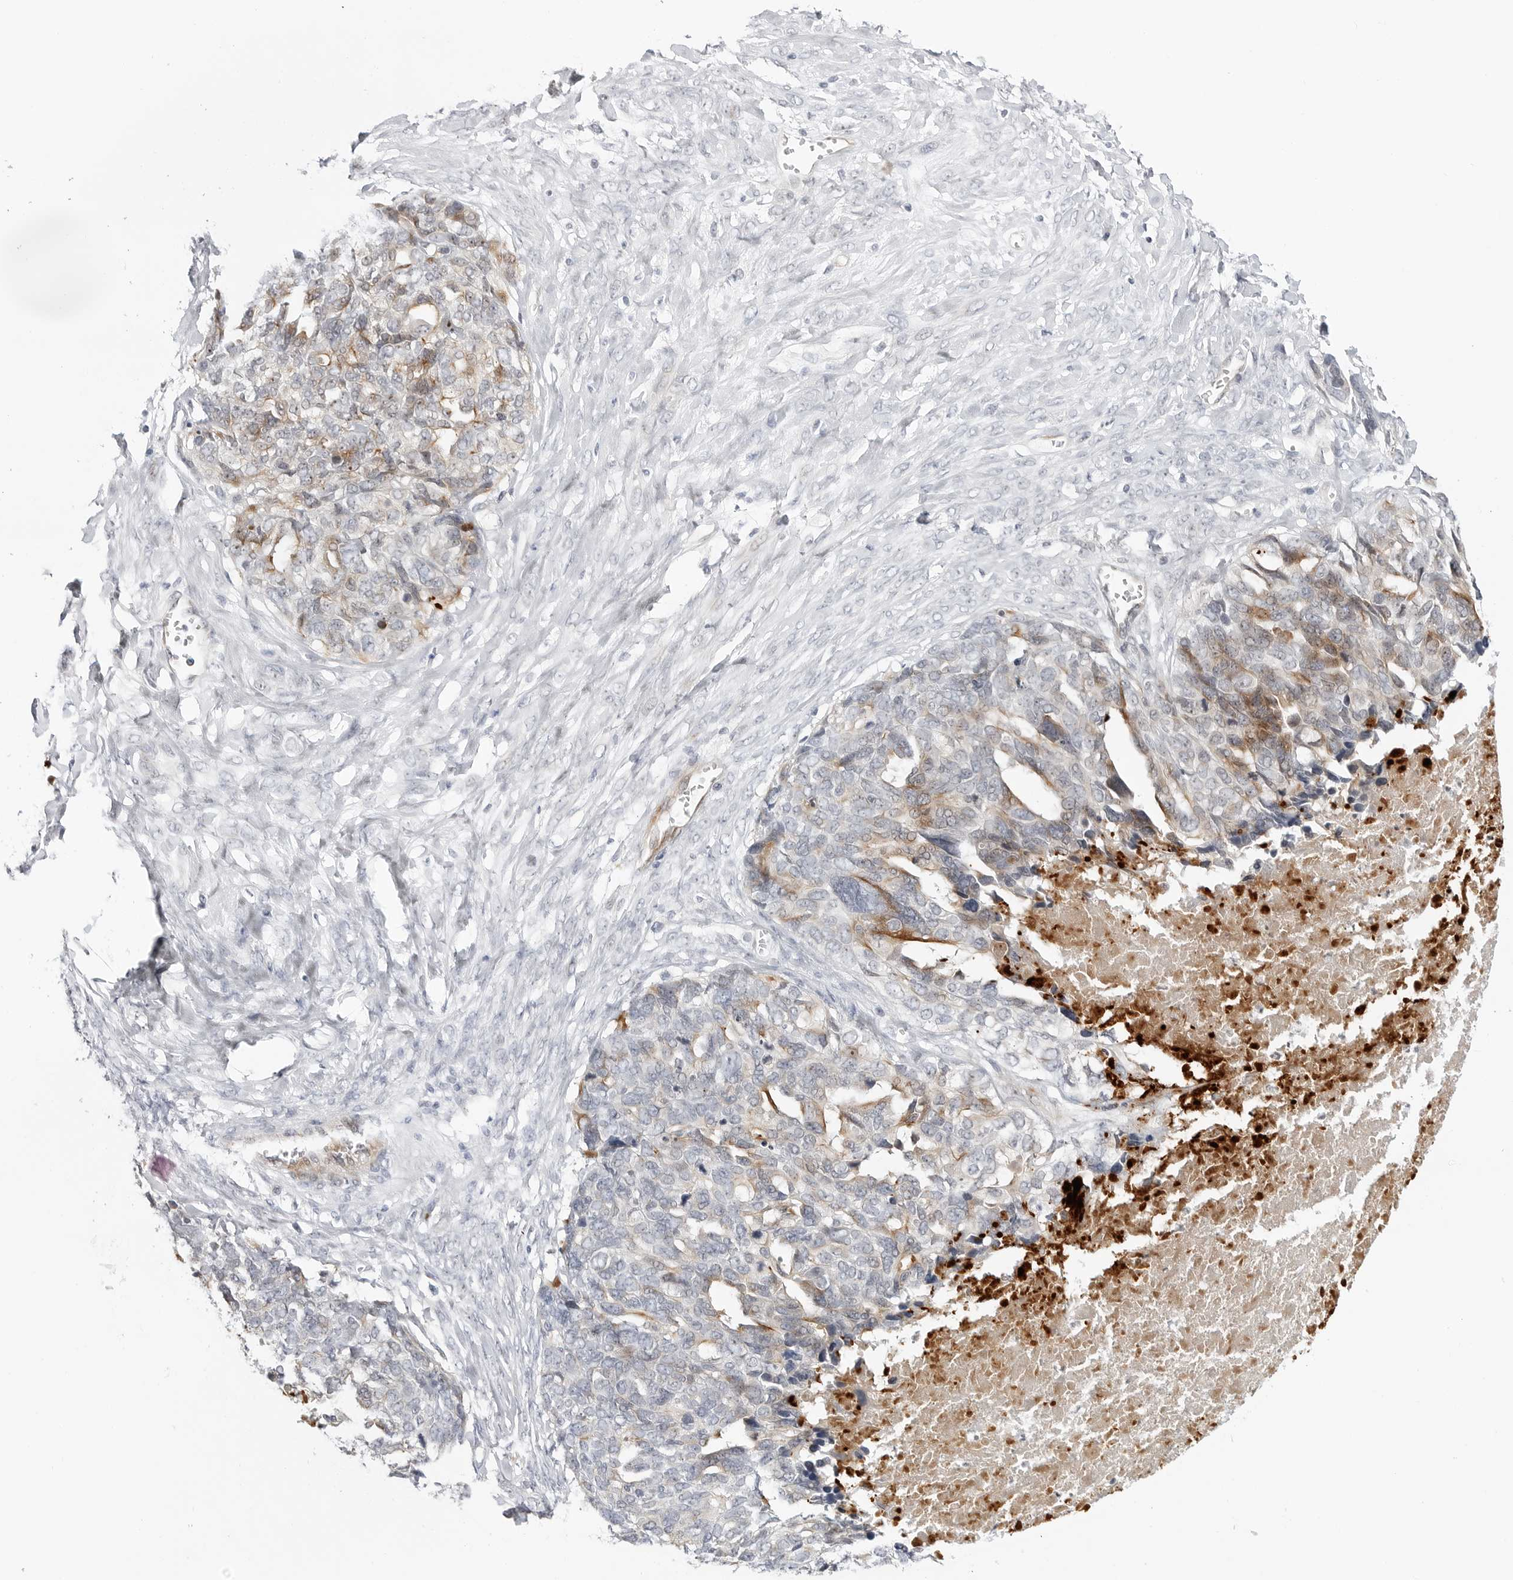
{"staining": {"intensity": "moderate", "quantity": "<25%", "location": "cytoplasmic/membranous"}, "tissue": "ovarian cancer", "cell_type": "Tumor cells", "image_type": "cancer", "snomed": [{"axis": "morphology", "description": "Cystadenocarcinoma, serous, NOS"}, {"axis": "topography", "description": "Ovary"}], "caption": "This image displays ovarian cancer (serous cystadenocarcinoma) stained with immunohistochemistry (IHC) to label a protein in brown. The cytoplasmic/membranous of tumor cells show moderate positivity for the protein. Nuclei are counter-stained blue.", "gene": "MAP2K5", "patient": {"sex": "female", "age": 79}}